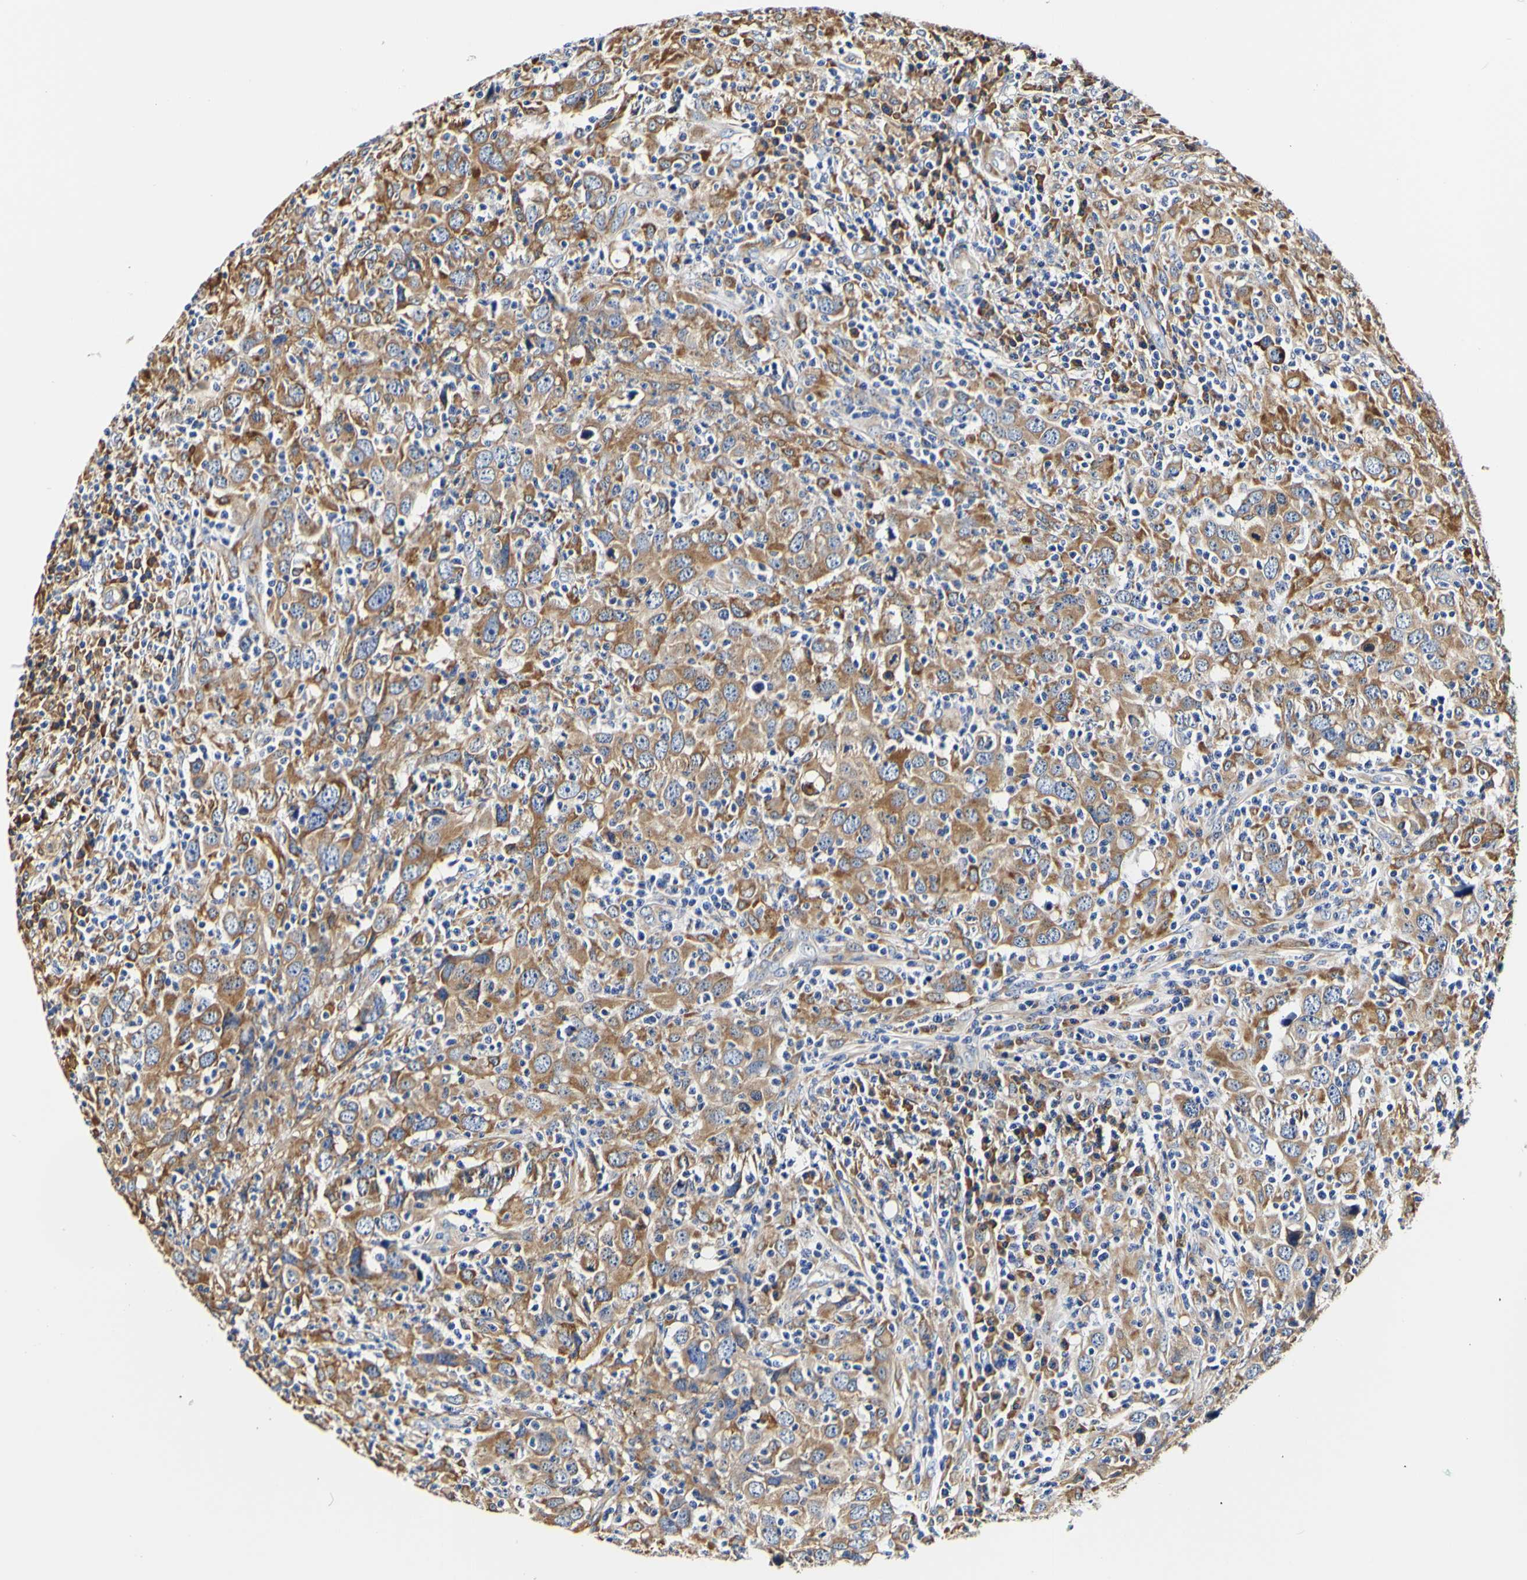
{"staining": {"intensity": "moderate", "quantity": "25%-75%", "location": "cytoplasmic/membranous"}, "tissue": "head and neck cancer", "cell_type": "Tumor cells", "image_type": "cancer", "snomed": [{"axis": "morphology", "description": "Adenocarcinoma, NOS"}, {"axis": "topography", "description": "Salivary gland"}, {"axis": "topography", "description": "Head-Neck"}], "caption": "Tumor cells display medium levels of moderate cytoplasmic/membranous positivity in about 25%-75% of cells in adenocarcinoma (head and neck).", "gene": "P4HB", "patient": {"sex": "female", "age": 65}}